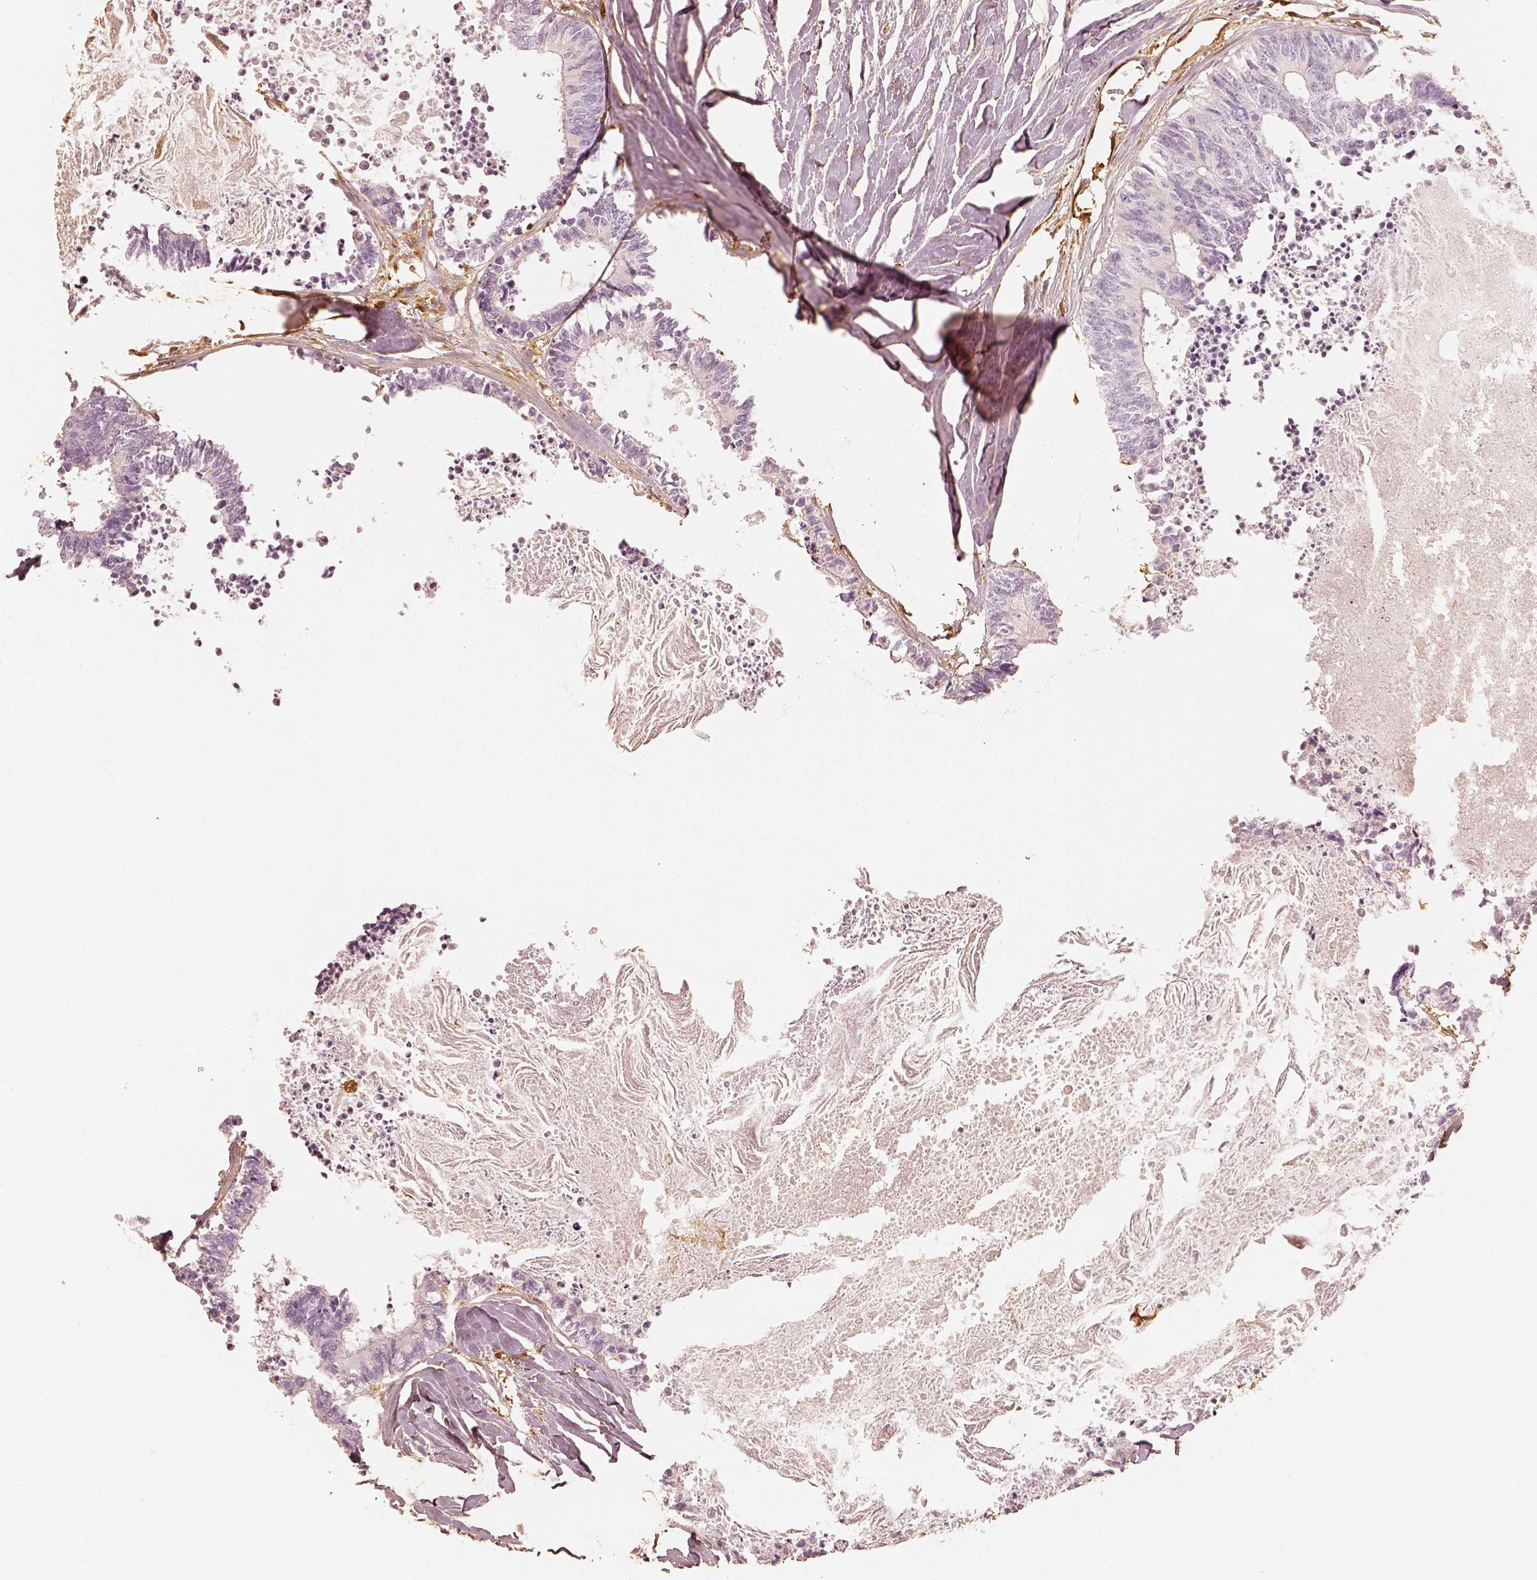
{"staining": {"intensity": "negative", "quantity": "none", "location": "none"}, "tissue": "colorectal cancer", "cell_type": "Tumor cells", "image_type": "cancer", "snomed": [{"axis": "morphology", "description": "Adenocarcinoma, NOS"}, {"axis": "topography", "description": "Colon"}, {"axis": "topography", "description": "Rectum"}], "caption": "There is no significant expression in tumor cells of colorectal cancer.", "gene": "FSCN1", "patient": {"sex": "male", "age": 57}}